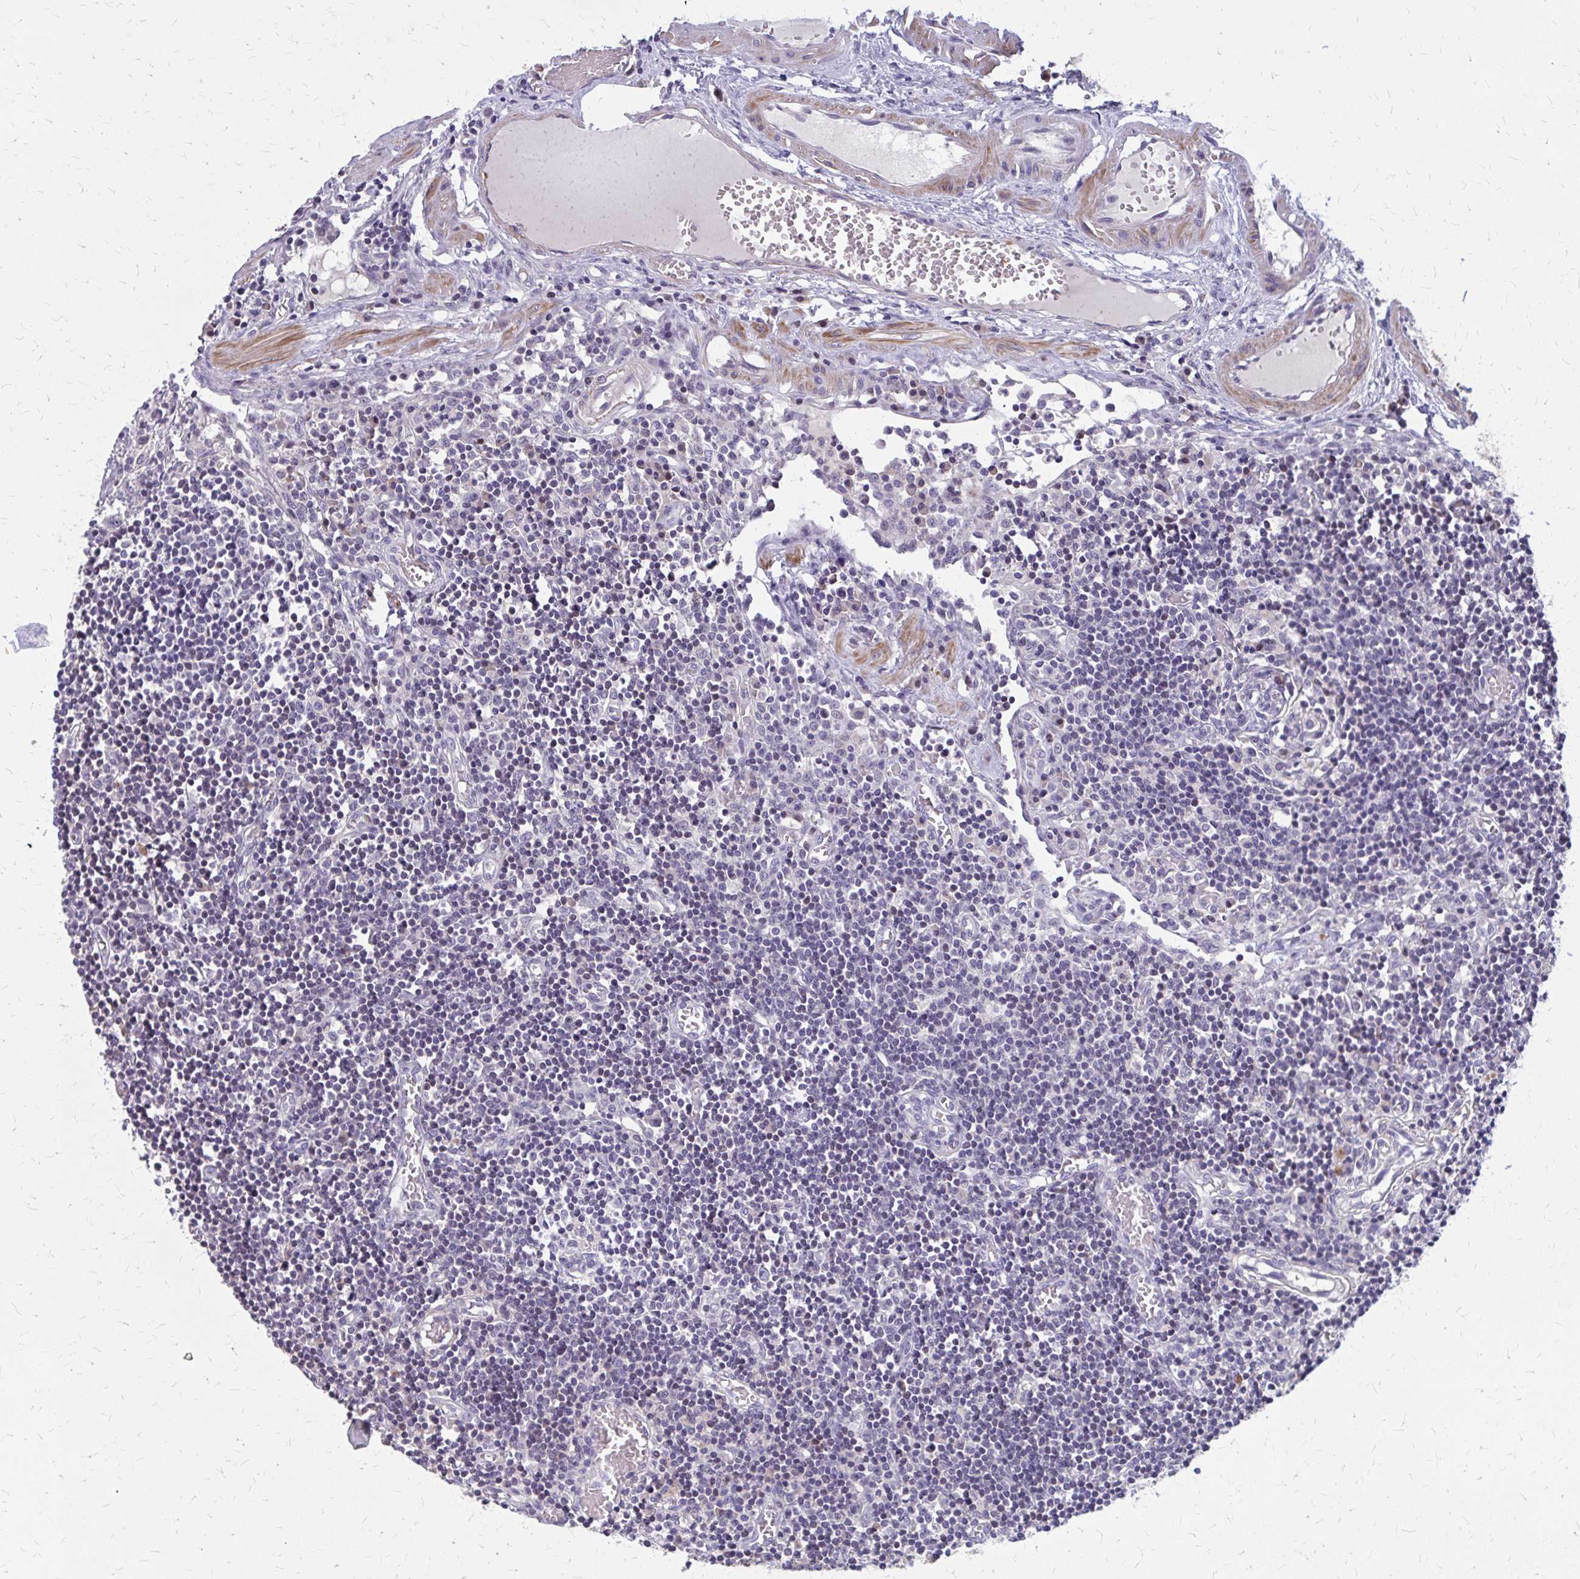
{"staining": {"intensity": "weak", "quantity": "<25%", "location": "cytoplasmic/membranous"}, "tissue": "lymph node", "cell_type": "Germinal center cells", "image_type": "normal", "snomed": [{"axis": "morphology", "description": "Normal tissue, NOS"}, {"axis": "topography", "description": "Lymph node"}], "caption": "Immunohistochemistry image of benign human lymph node stained for a protein (brown), which exhibits no expression in germinal center cells.", "gene": "IFI44L", "patient": {"sex": "male", "age": 66}}